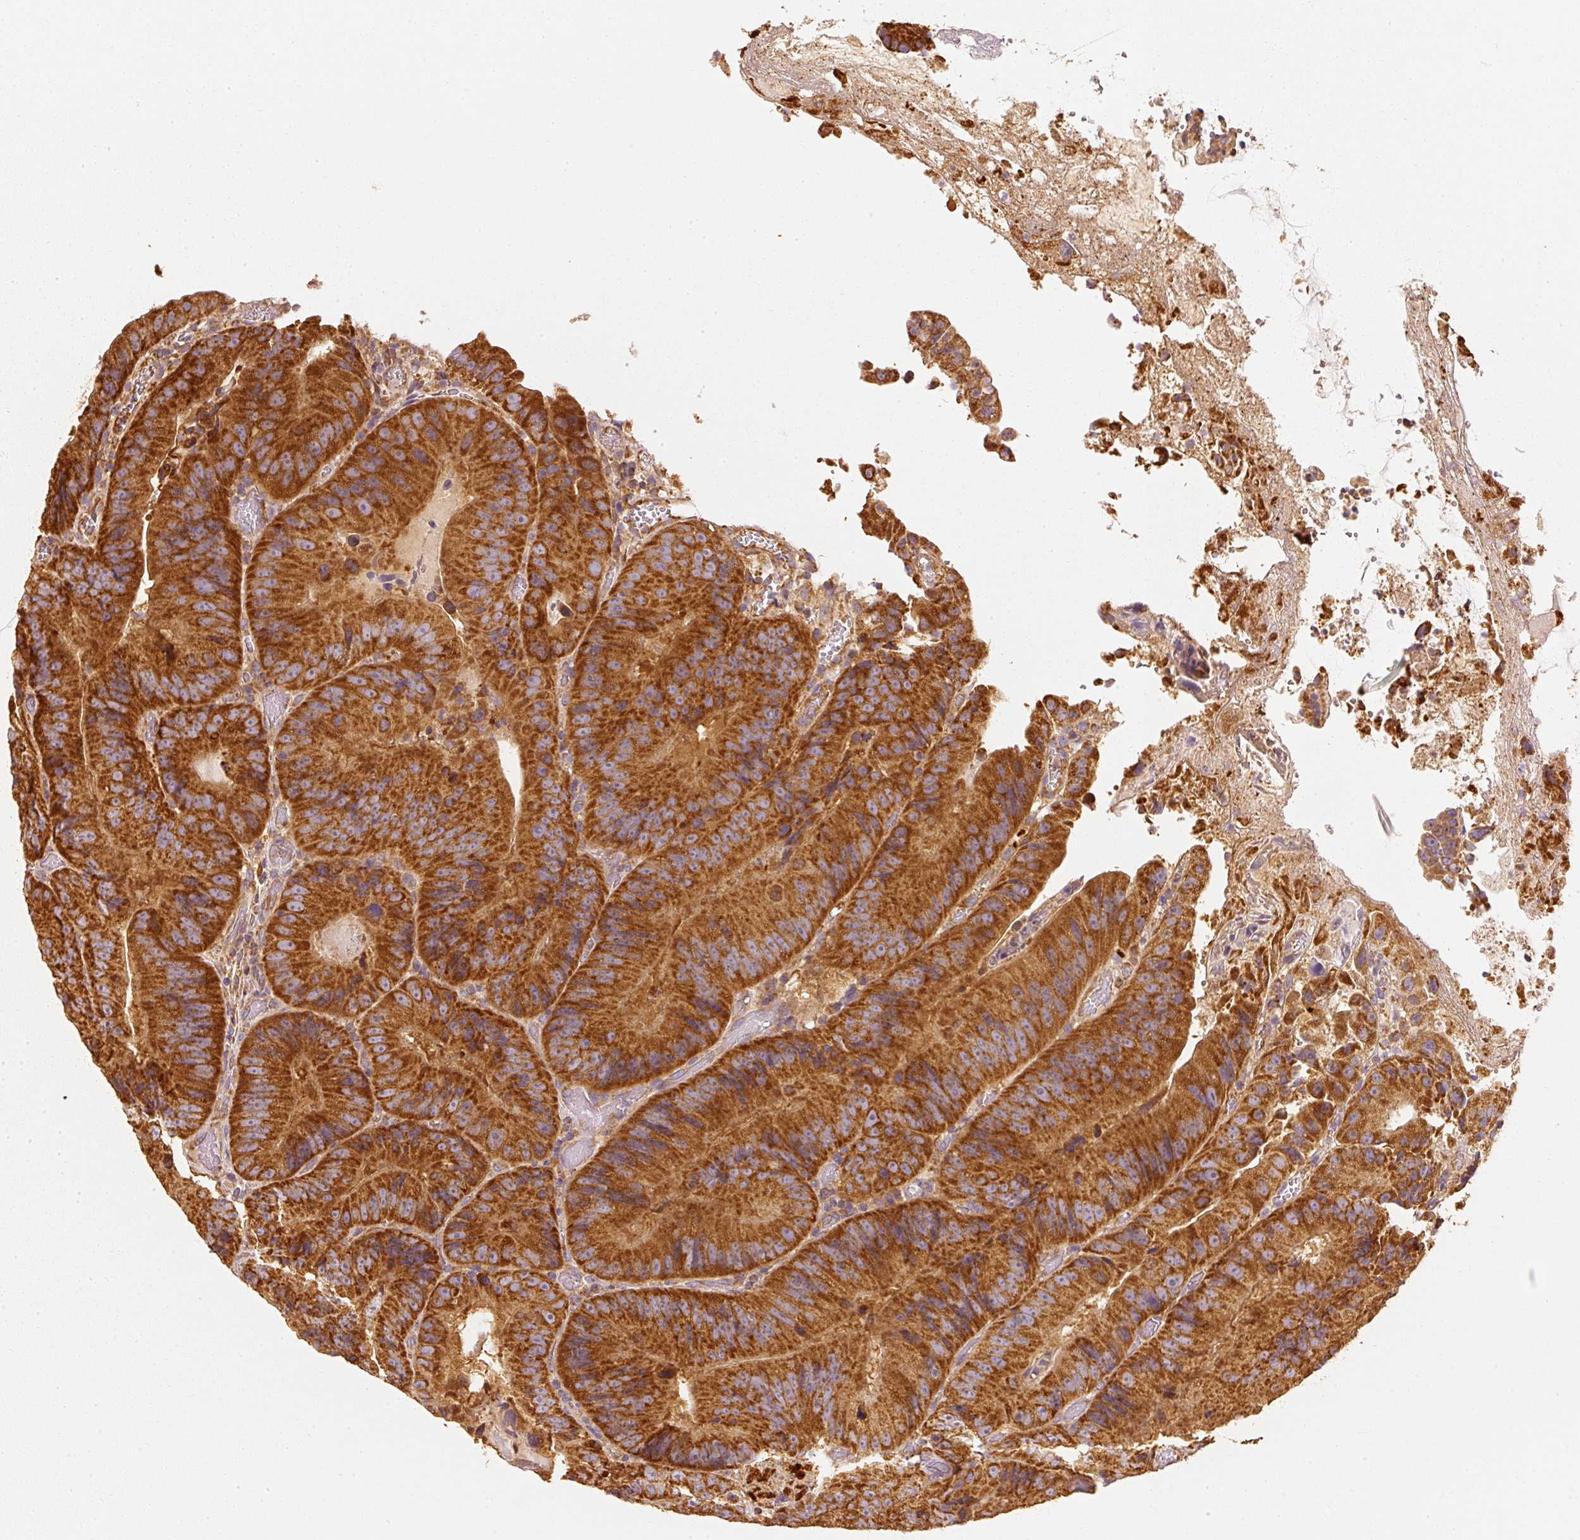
{"staining": {"intensity": "strong", "quantity": ">75%", "location": "cytoplasmic/membranous"}, "tissue": "colorectal cancer", "cell_type": "Tumor cells", "image_type": "cancer", "snomed": [{"axis": "morphology", "description": "Adenocarcinoma, NOS"}, {"axis": "topography", "description": "Colon"}], "caption": "Protein expression analysis of colorectal adenocarcinoma demonstrates strong cytoplasmic/membranous expression in approximately >75% of tumor cells.", "gene": "TOMM40", "patient": {"sex": "female", "age": 86}}